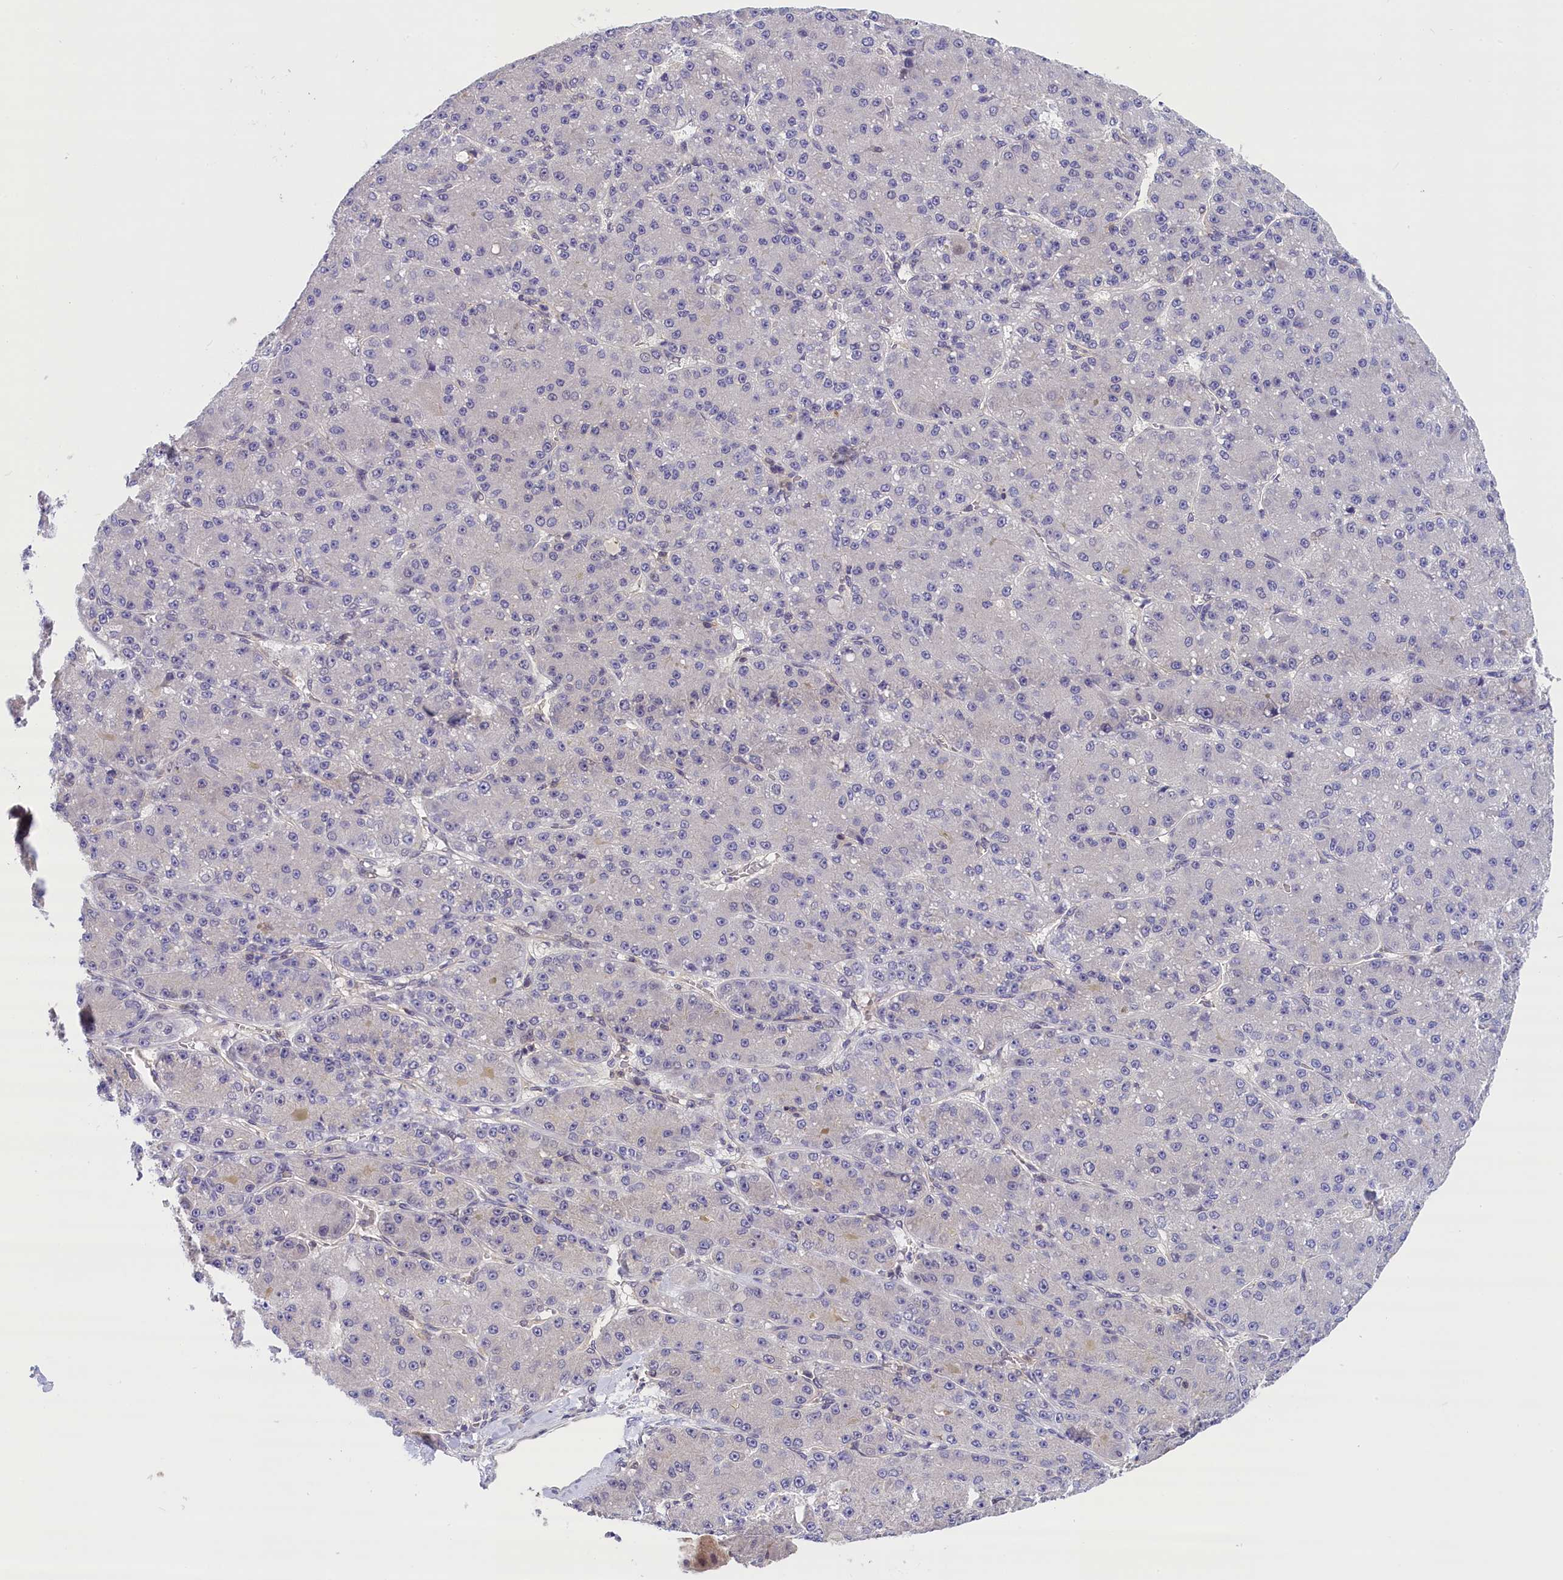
{"staining": {"intensity": "negative", "quantity": "none", "location": "none"}, "tissue": "liver cancer", "cell_type": "Tumor cells", "image_type": "cancer", "snomed": [{"axis": "morphology", "description": "Carcinoma, Hepatocellular, NOS"}, {"axis": "topography", "description": "Liver"}], "caption": "The immunohistochemistry histopathology image has no significant positivity in tumor cells of liver hepatocellular carcinoma tissue. (DAB IHC with hematoxylin counter stain).", "gene": "TBCB", "patient": {"sex": "male", "age": 67}}